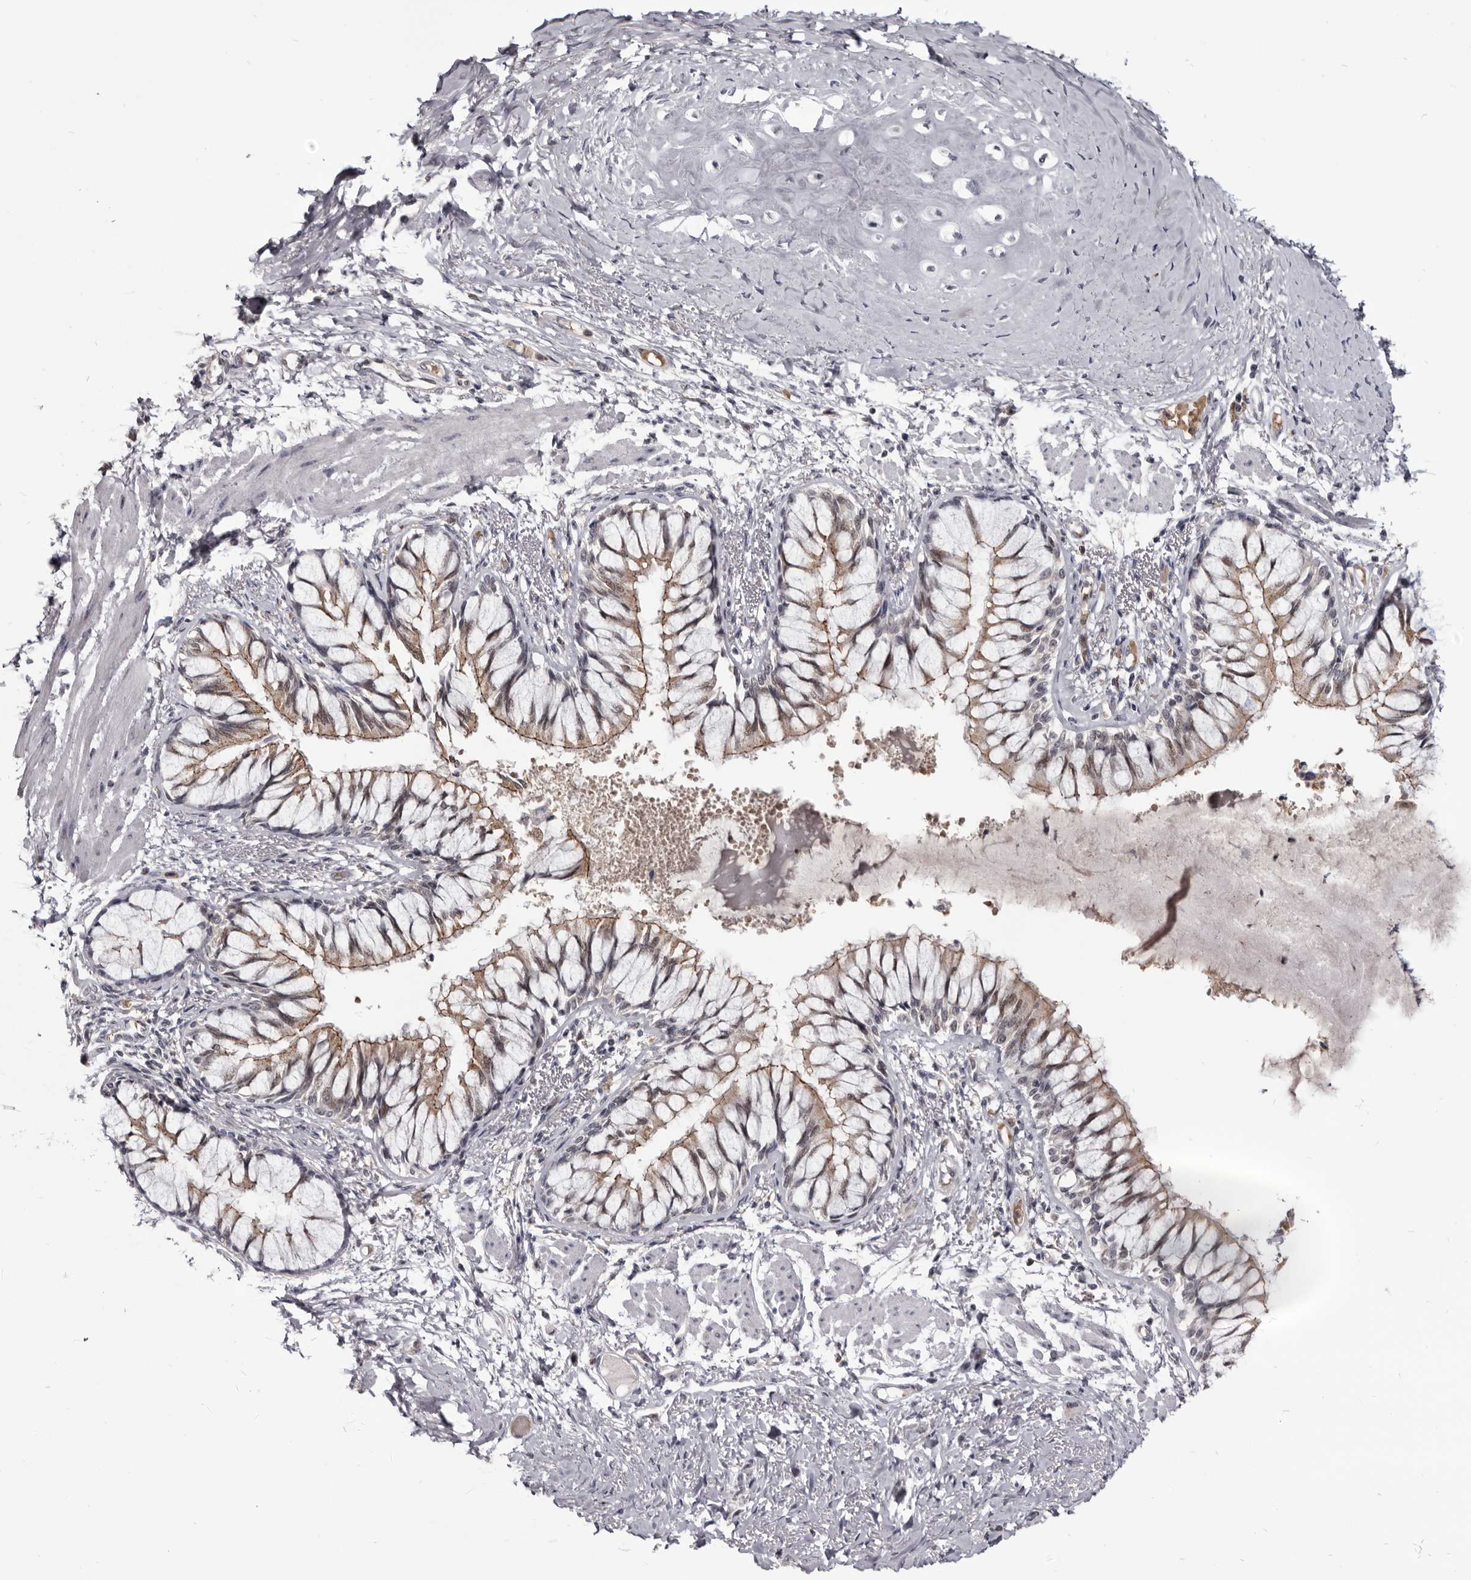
{"staining": {"intensity": "moderate", "quantity": ">75%", "location": "cytoplasmic/membranous"}, "tissue": "bronchus", "cell_type": "Respiratory epithelial cells", "image_type": "normal", "snomed": [{"axis": "morphology", "description": "Normal tissue, NOS"}, {"axis": "topography", "description": "Cartilage tissue"}, {"axis": "topography", "description": "Bronchus"}, {"axis": "topography", "description": "Lung"}], "caption": "An image of bronchus stained for a protein demonstrates moderate cytoplasmic/membranous brown staining in respiratory epithelial cells.", "gene": "CGN", "patient": {"sex": "male", "age": 64}}